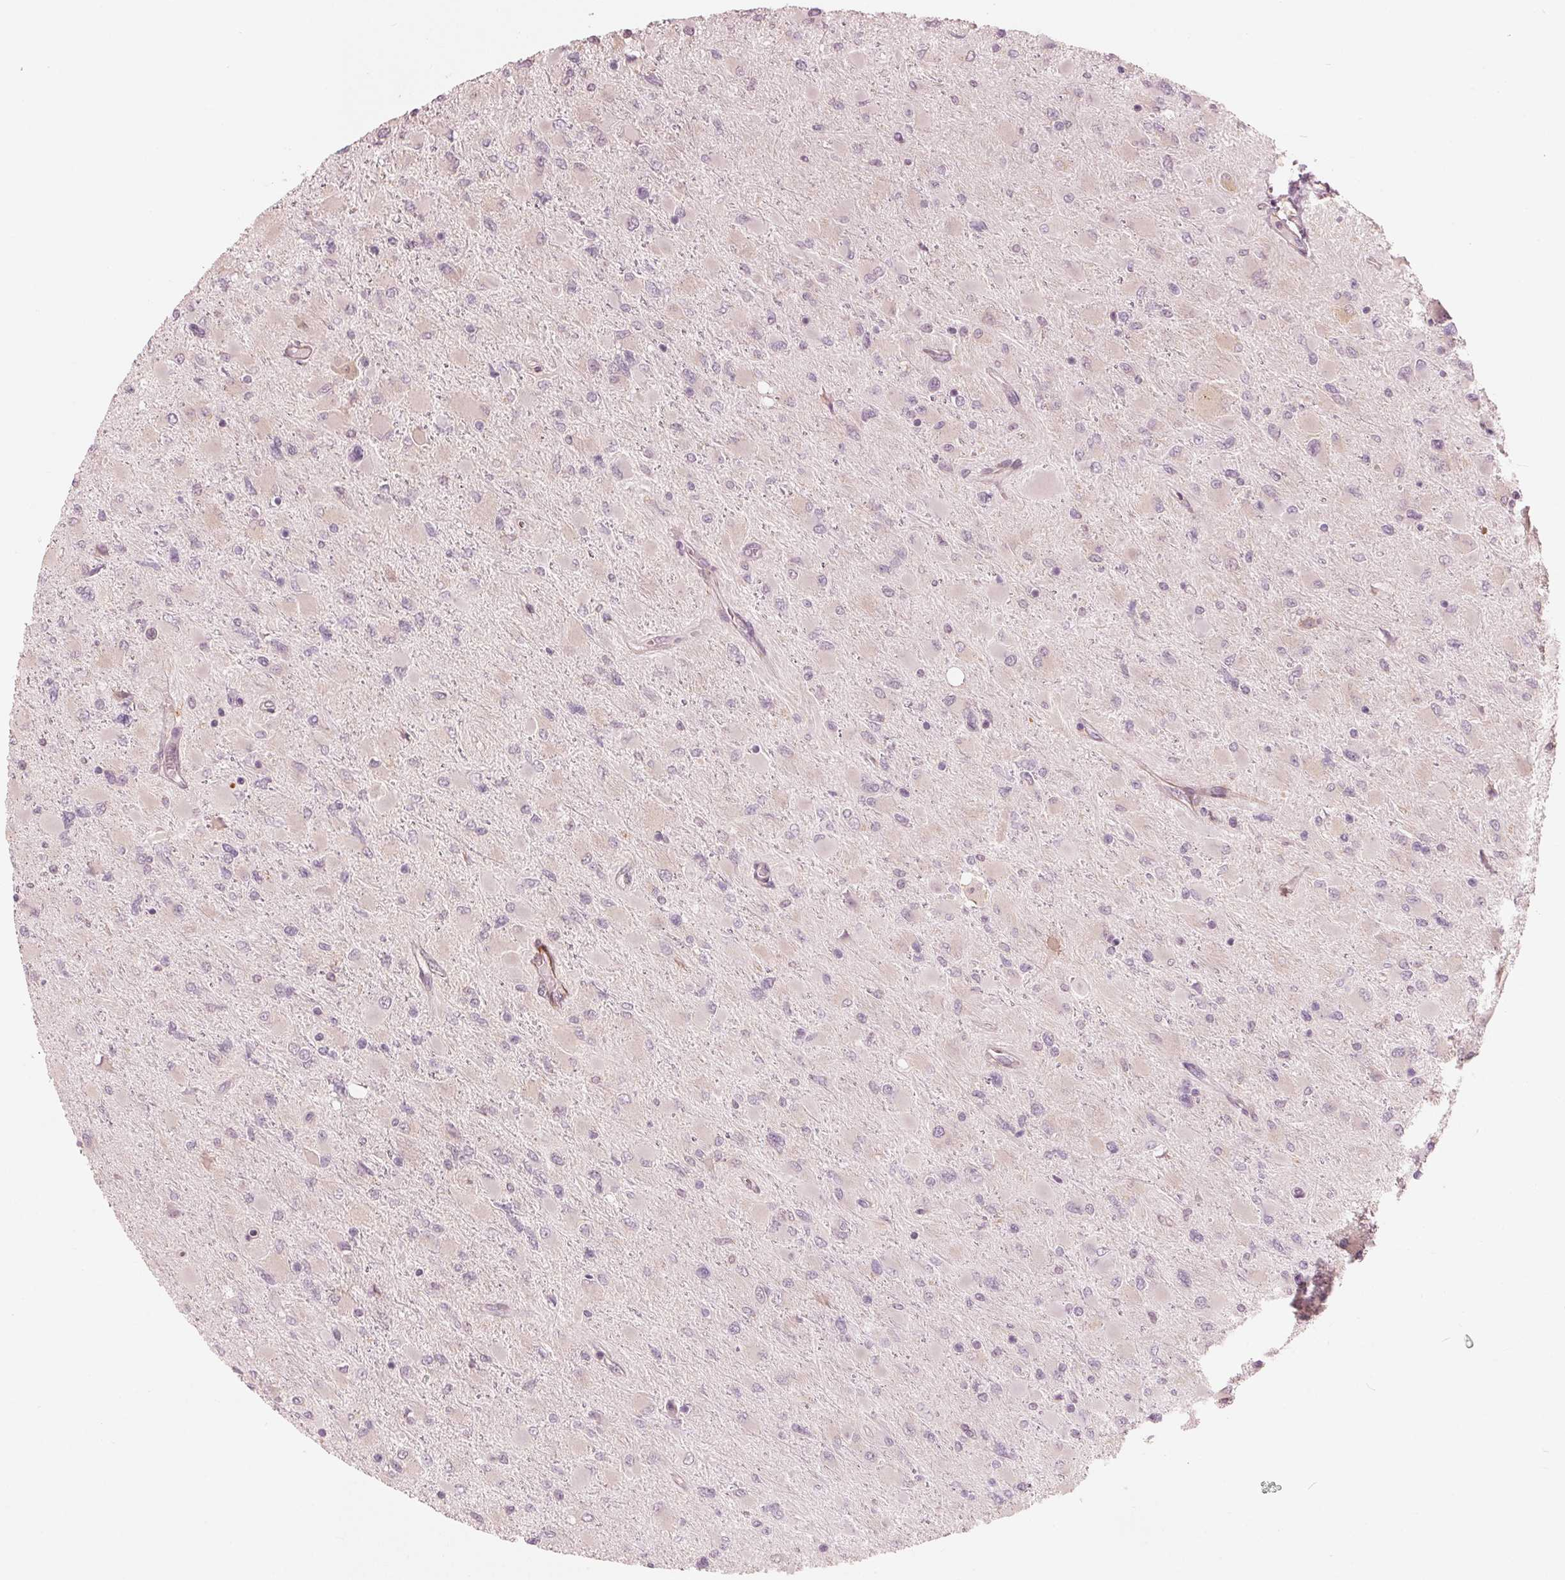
{"staining": {"intensity": "negative", "quantity": "none", "location": "none"}, "tissue": "glioma", "cell_type": "Tumor cells", "image_type": "cancer", "snomed": [{"axis": "morphology", "description": "Glioma, malignant, High grade"}, {"axis": "topography", "description": "Cerebral cortex"}], "caption": "Histopathology image shows no protein positivity in tumor cells of high-grade glioma (malignant) tissue.", "gene": "MIER3", "patient": {"sex": "female", "age": 36}}